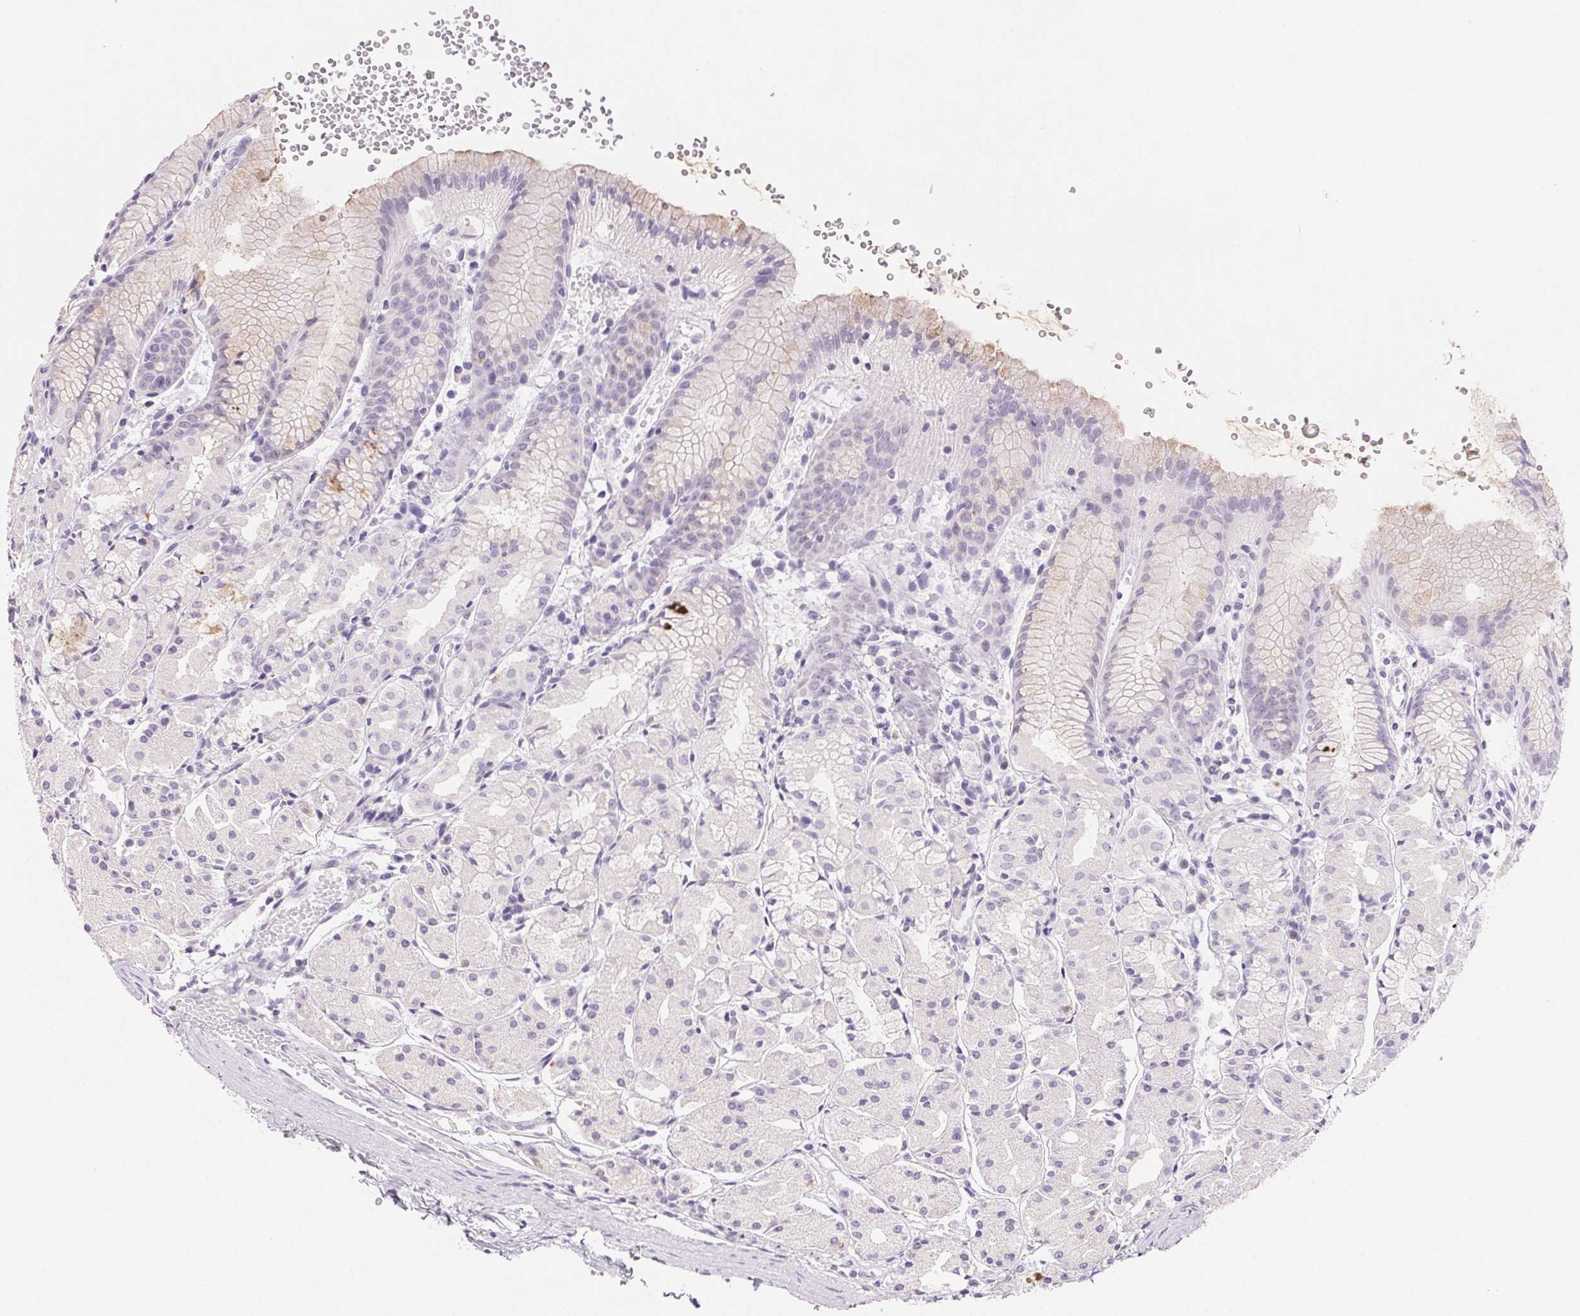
{"staining": {"intensity": "negative", "quantity": "none", "location": "none"}, "tissue": "stomach", "cell_type": "Glandular cells", "image_type": "normal", "snomed": [{"axis": "morphology", "description": "Normal tissue, NOS"}, {"axis": "topography", "description": "Stomach, upper"}], "caption": "There is no significant staining in glandular cells of stomach.", "gene": "BPIFB2", "patient": {"sex": "male", "age": 47}}